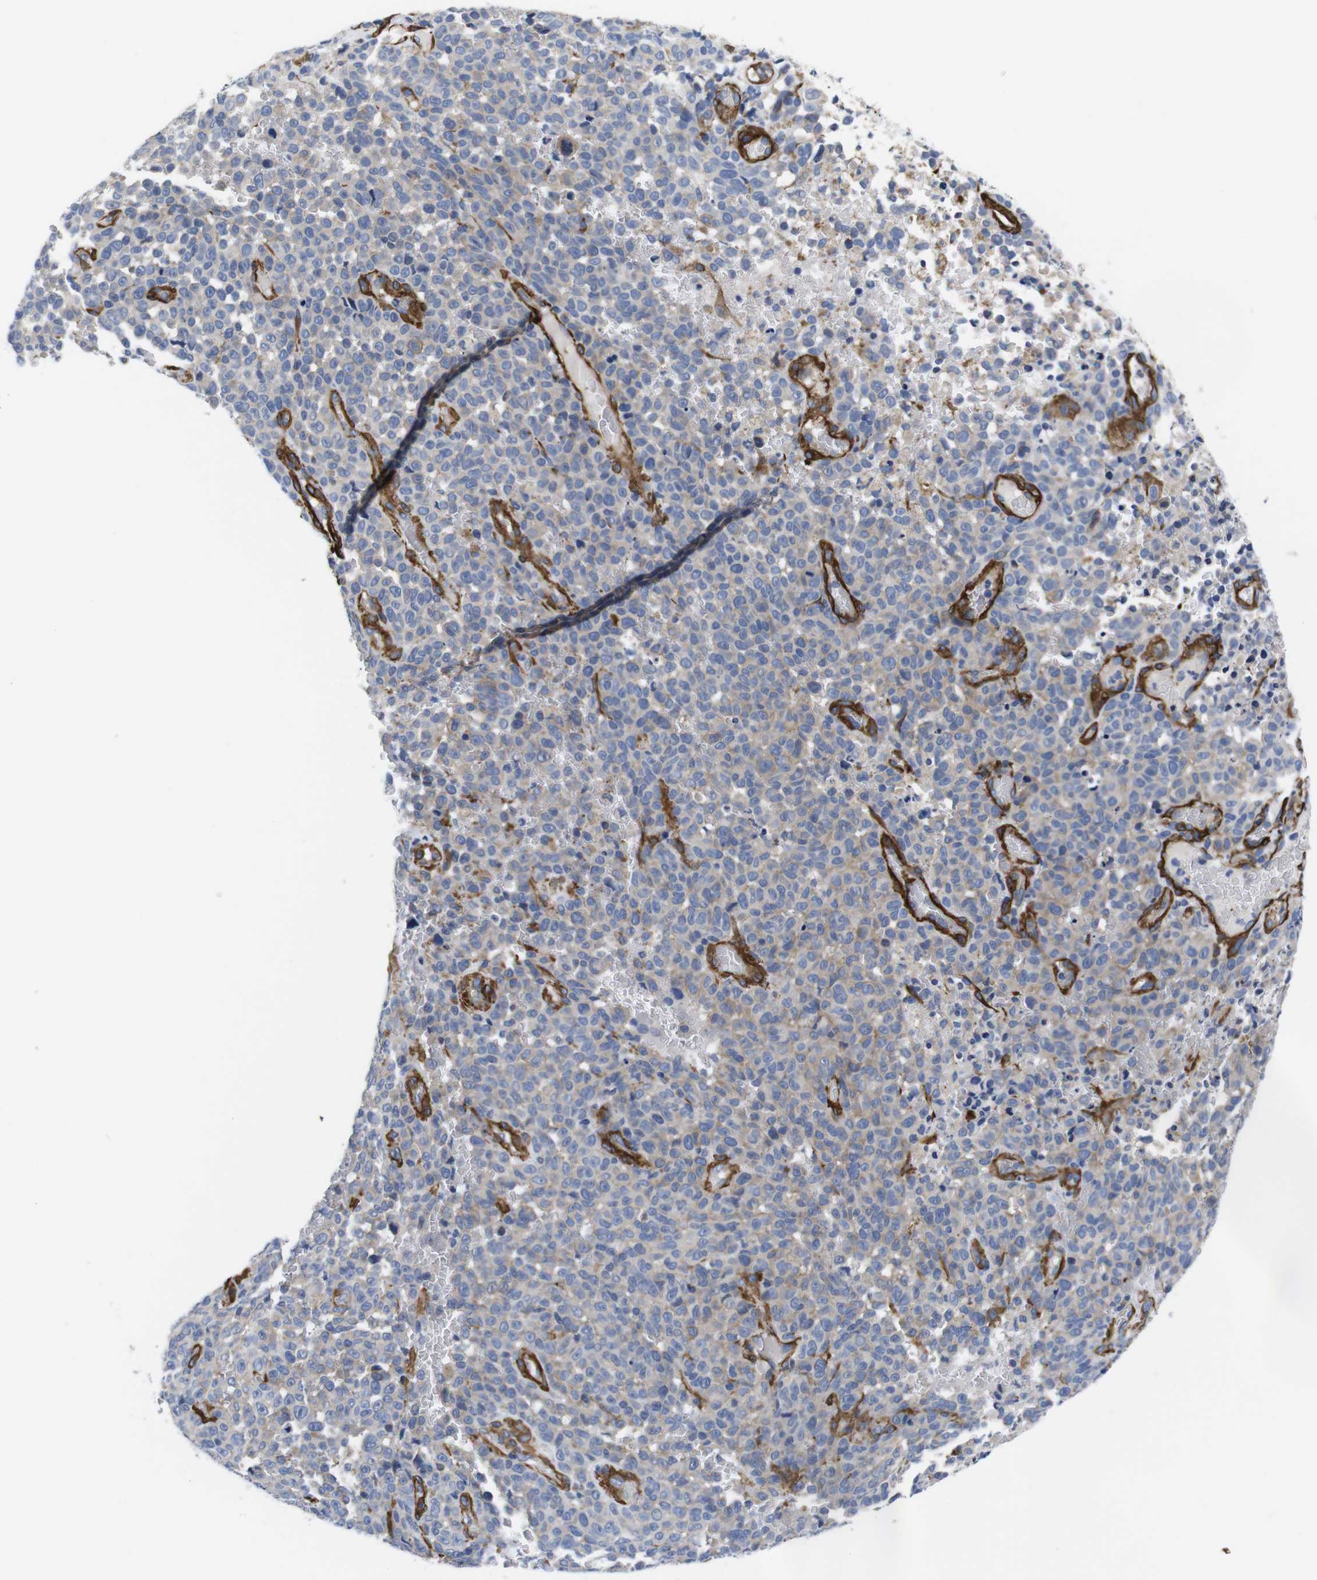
{"staining": {"intensity": "weak", "quantity": "25%-75%", "location": "cytoplasmic/membranous"}, "tissue": "melanoma", "cell_type": "Tumor cells", "image_type": "cancer", "snomed": [{"axis": "morphology", "description": "Malignant melanoma, NOS"}, {"axis": "topography", "description": "Skin"}], "caption": "IHC image of neoplastic tissue: melanoma stained using immunohistochemistry (IHC) demonstrates low levels of weak protein expression localized specifically in the cytoplasmic/membranous of tumor cells, appearing as a cytoplasmic/membranous brown color.", "gene": "WNT10A", "patient": {"sex": "female", "age": 82}}